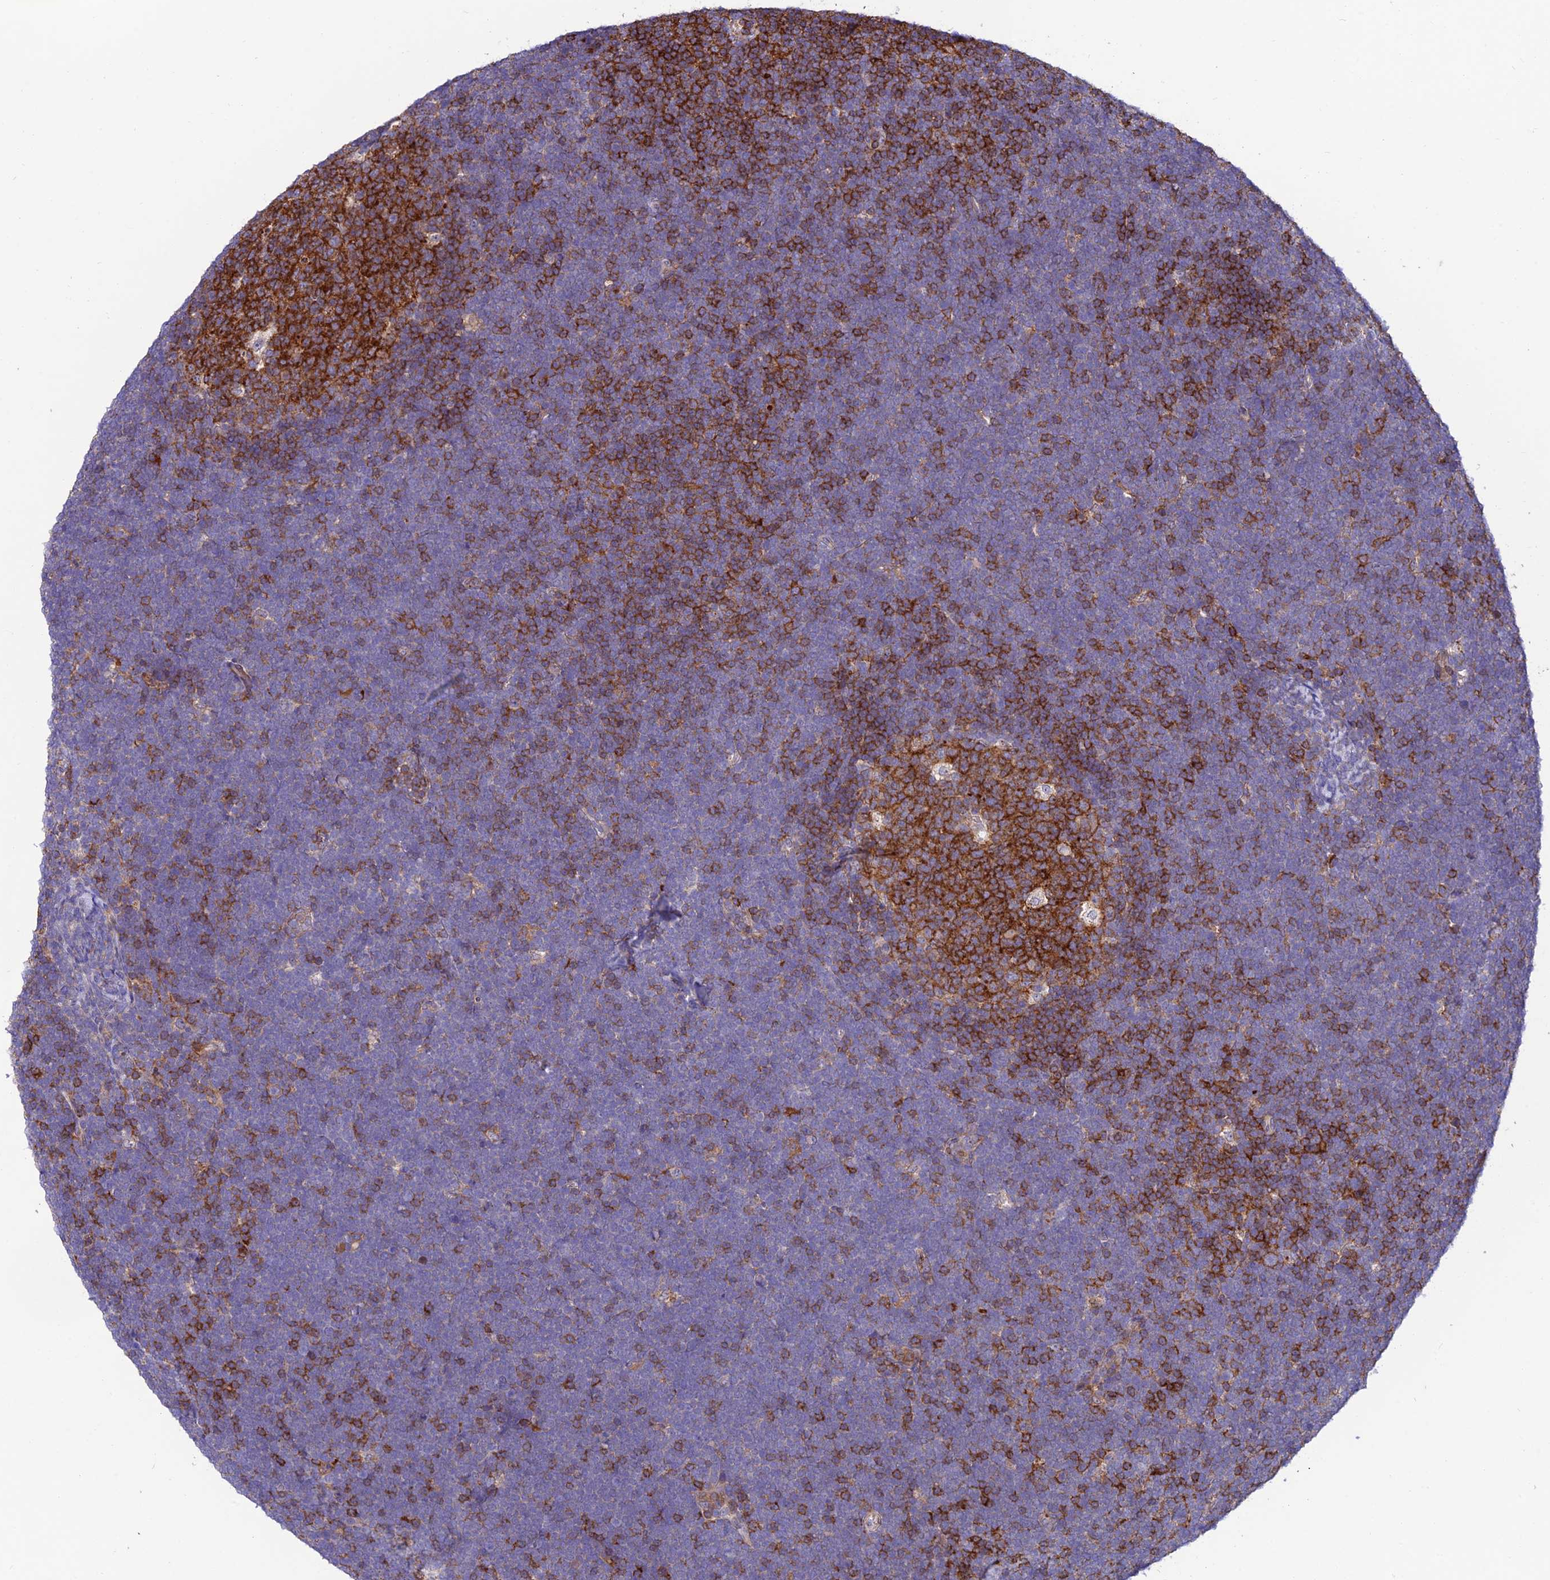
{"staining": {"intensity": "negative", "quantity": "none", "location": "none"}, "tissue": "lymphoma", "cell_type": "Tumor cells", "image_type": "cancer", "snomed": [{"axis": "morphology", "description": "Malignant lymphoma, non-Hodgkin's type, High grade"}, {"axis": "topography", "description": "Lymph node"}], "caption": "This is a photomicrograph of IHC staining of lymphoma, which shows no staining in tumor cells. (Stains: DAB (3,3'-diaminobenzidine) immunohistochemistry with hematoxylin counter stain, Microscopy: brightfield microscopy at high magnification).", "gene": "FAM76A", "patient": {"sex": "male", "age": 13}}